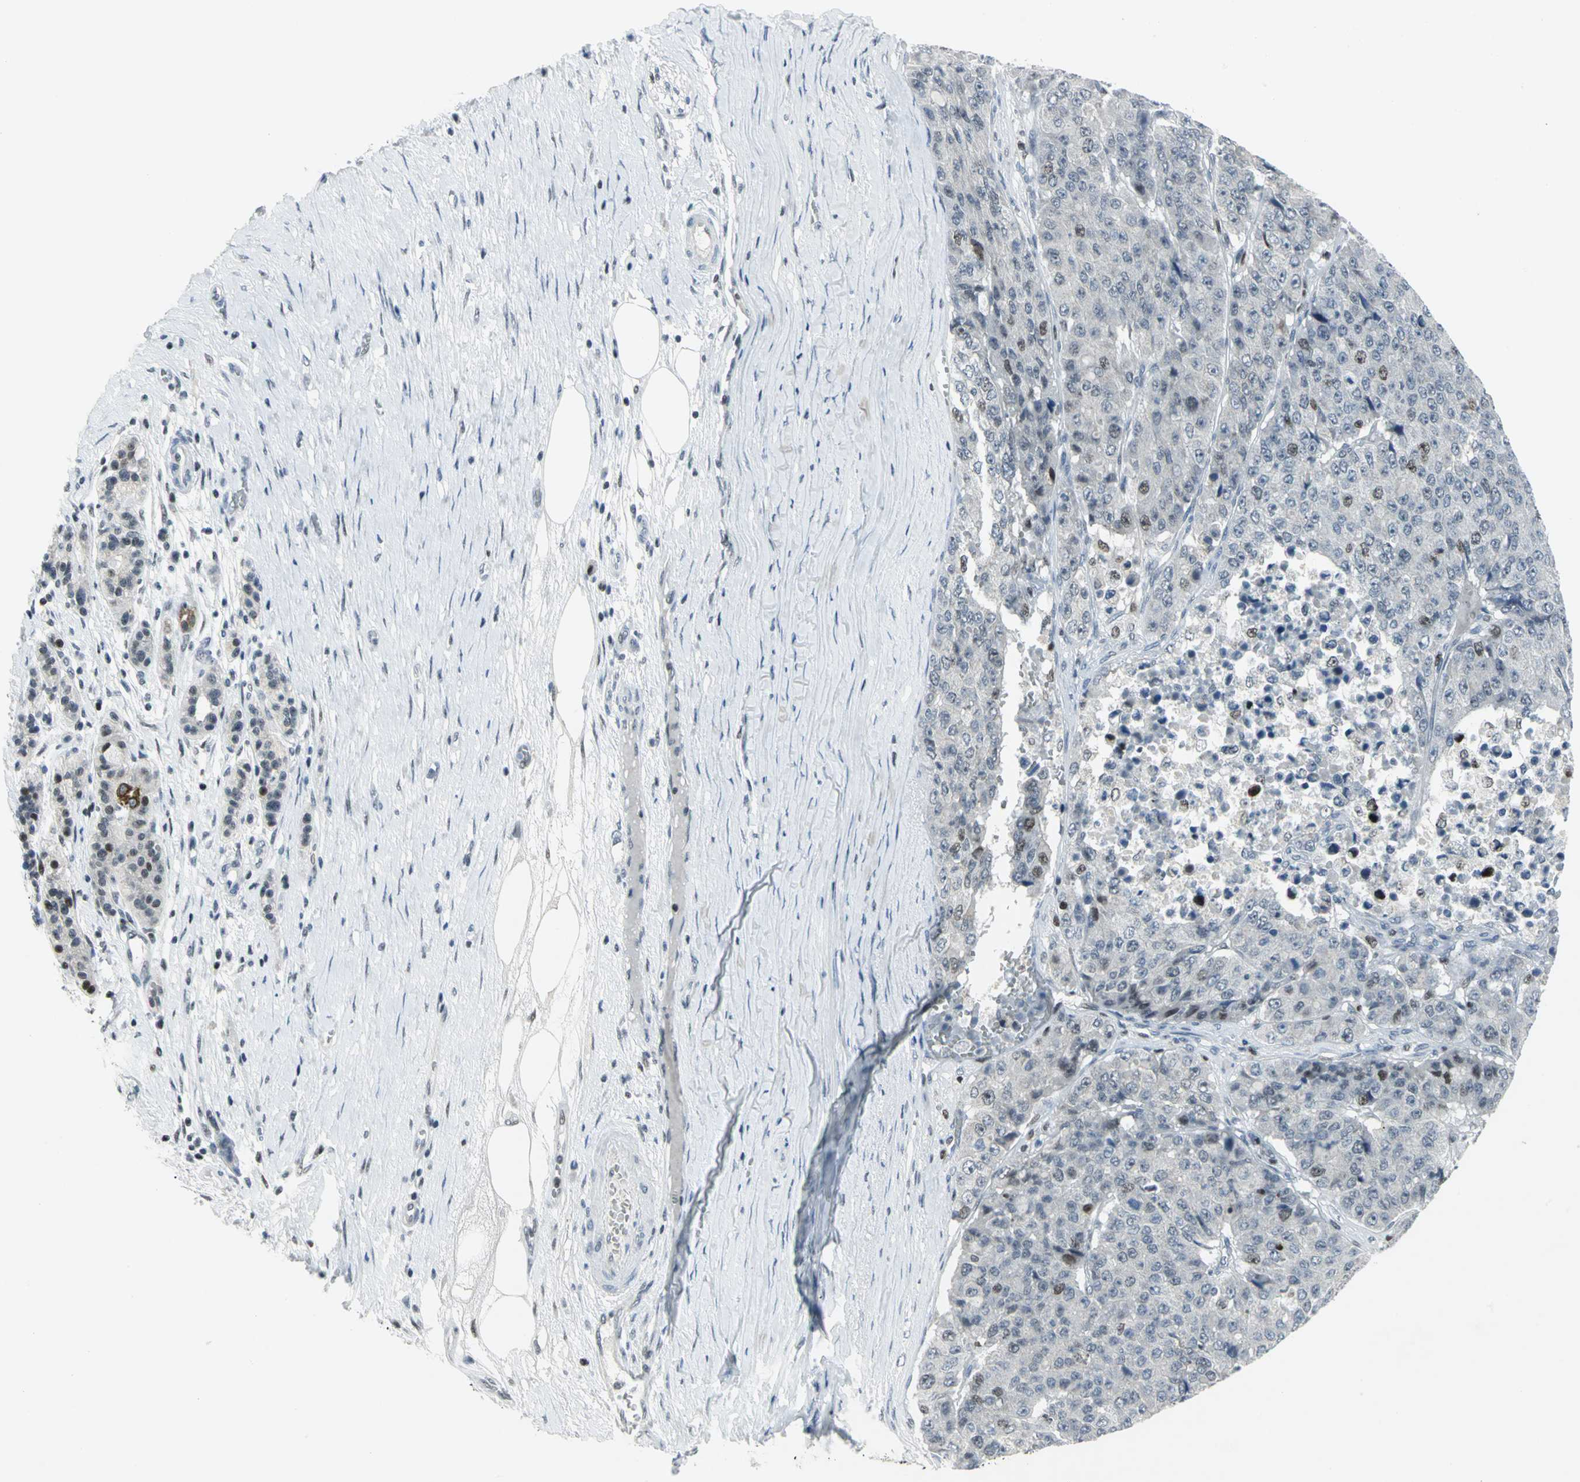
{"staining": {"intensity": "weak", "quantity": "<25%", "location": "nuclear"}, "tissue": "pancreatic cancer", "cell_type": "Tumor cells", "image_type": "cancer", "snomed": [{"axis": "morphology", "description": "Adenocarcinoma, NOS"}, {"axis": "topography", "description": "Pancreas"}], "caption": "IHC histopathology image of neoplastic tissue: adenocarcinoma (pancreatic) stained with DAB (3,3'-diaminobenzidine) demonstrates no significant protein positivity in tumor cells. The staining is performed using DAB (3,3'-diaminobenzidine) brown chromogen with nuclei counter-stained in using hematoxylin.", "gene": "RPA1", "patient": {"sex": "male", "age": 50}}